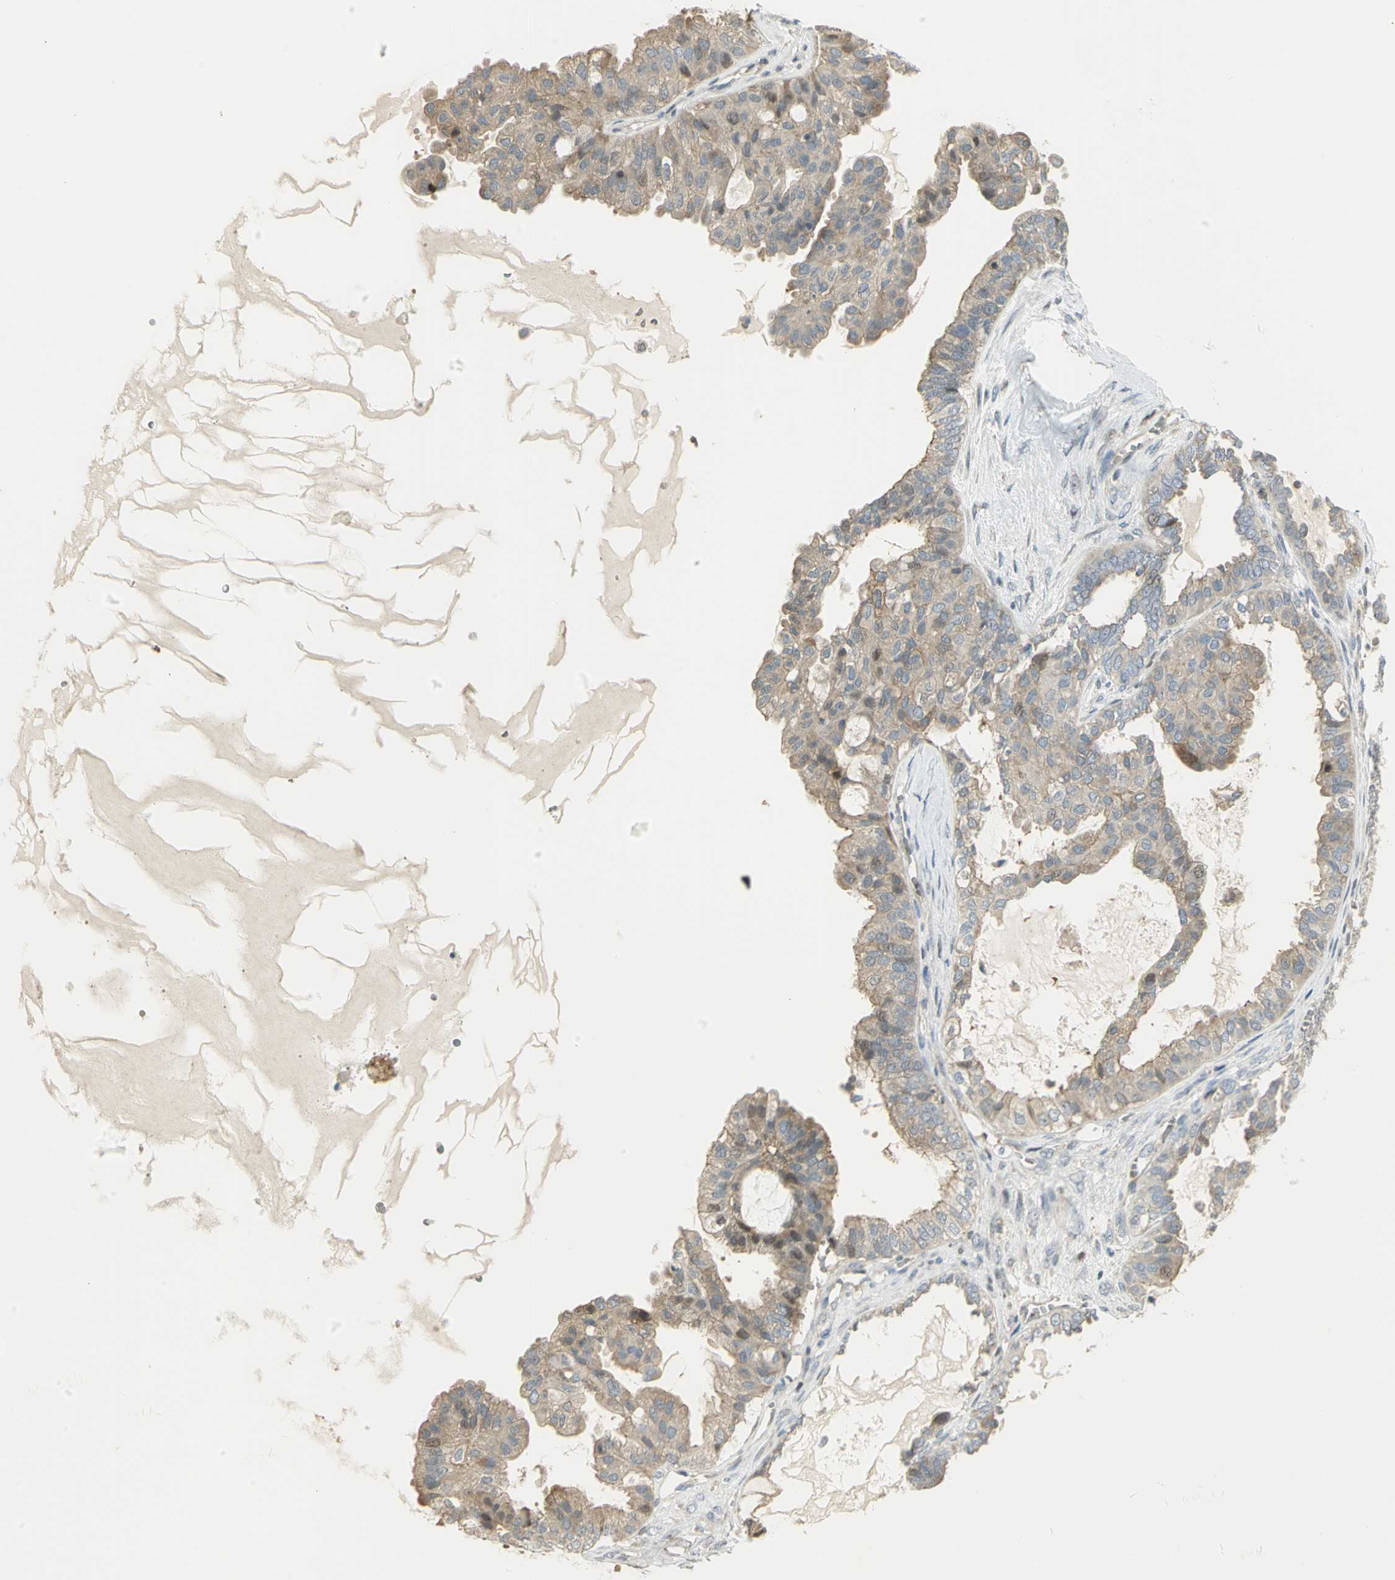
{"staining": {"intensity": "weak", "quantity": ">75%", "location": "cytoplasmic/membranous"}, "tissue": "ovarian cancer", "cell_type": "Tumor cells", "image_type": "cancer", "snomed": [{"axis": "morphology", "description": "Carcinoma, NOS"}, {"axis": "morphology", "description": "Carcinoma, endometroid"}, {"axis": "topography", "description": "Ovary"}], "caption": "High-magnification brightfield microscopy of ovarian cancer stained with DAB (3,3'-diaminobenzidine) (brown) and counterstained with hematoxylin (blue). tumor cells exhibit weak cytoplasmic/membranous positivity is present in approximately>75% of cells.", "gene": "ANK1", "patient": {"sex": "female", "age": 50}}